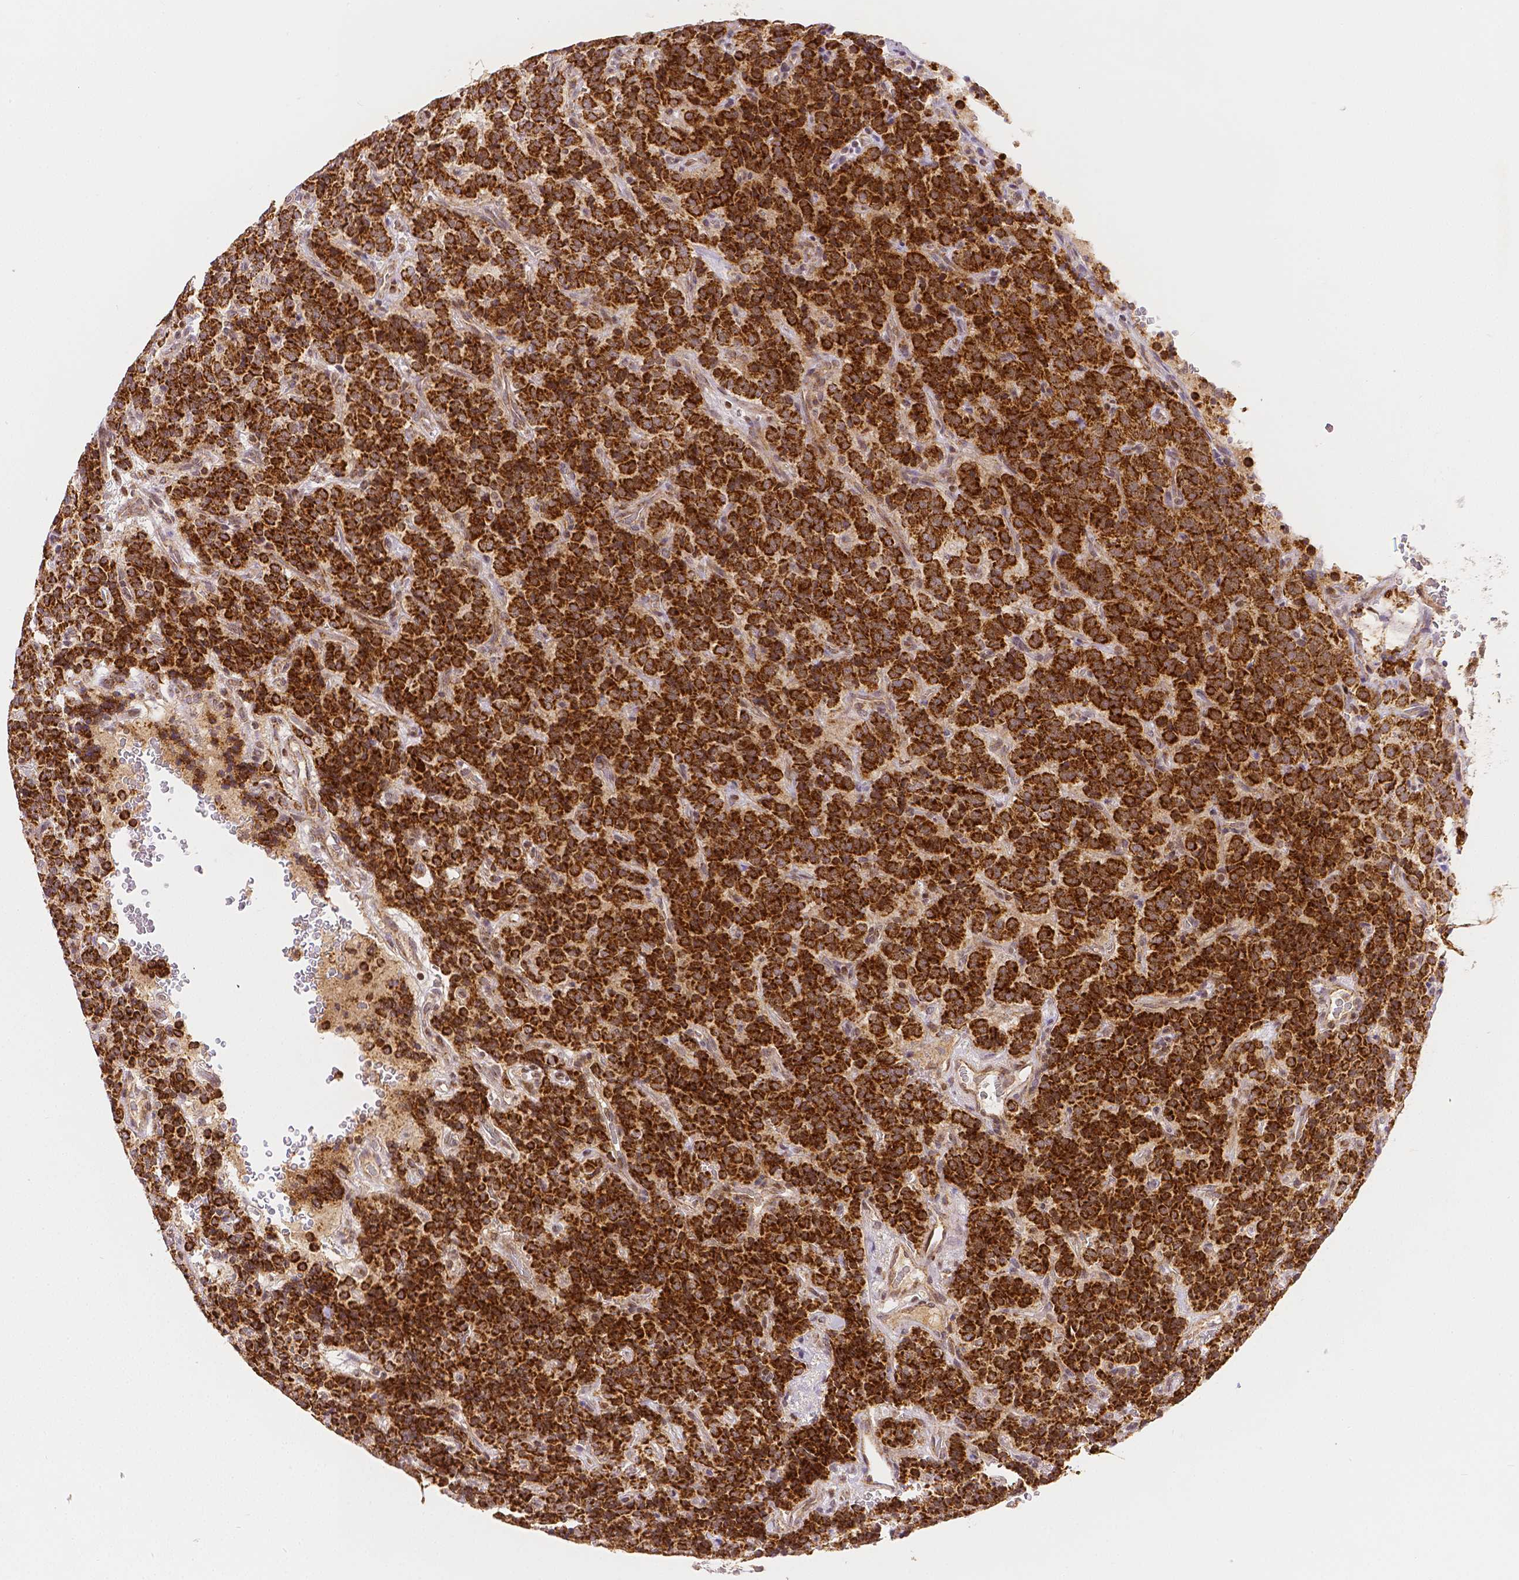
{"staining": {"intensity": "strong", "quantity": ">75%", "location": "cytoplasmic/membranous"}, "tissue": "carcinoid", "cell_type": "Tumor cells", "image_type": "cancer", "snomed": [{"axis": "morphology", "description": "Carcinoid, malignant, NOS"}, {"axis": "topography", "description": "Pancreas"}], "caption": "Immunohistochemical staining of malignant carcinoid shows strong cytoplasmic/membranous protein expression in about >75% of tumor cells. The staining was performed using DAB, with brown indicating positive protein expression. Nuclei are stained blue with hematoxylin.", "gene": "RHOT1", "patient": {"sex": "male", "age": 36}}